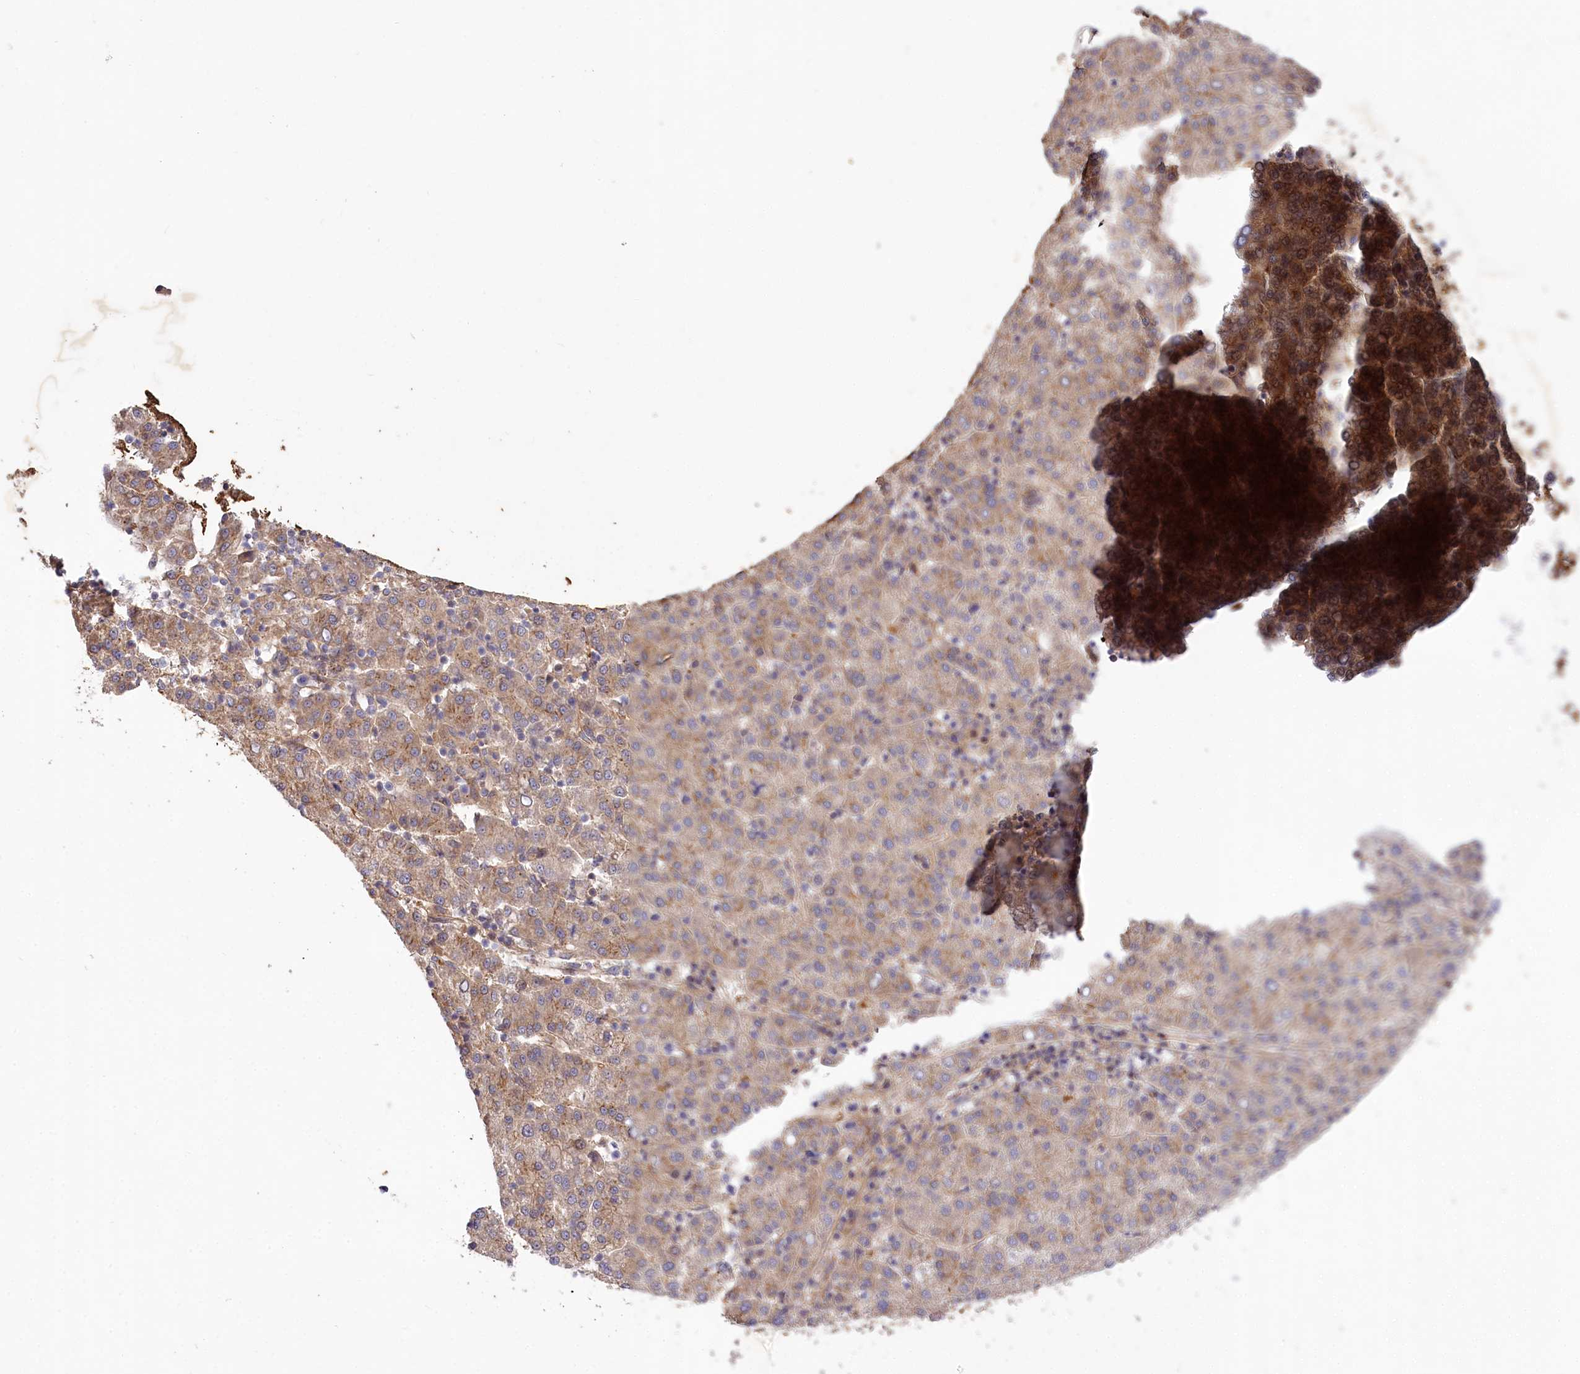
{"staining": {"intensity": "weak", "quantity": ">75%", "location": "cytoplasmic/membranous"}, "tissue": "liver cancer", "cell_type": "Tumor cells", "image_type": "cancer", "snomed": [{"axis": "morphology", "description": "Carcinoma, Hepatocellular, NOS"}, {"axis": "topography", "description": "Liver"}], "caption": "An immunohistochemistry (IHC) histopathology image of neoplastic tissue is shown. Protein staining in brown labels weak cytoplasmic/membranous positivity in liver cancer within tumor cells.", "gene": "TRUB1", "patient": {"sex": "female", "age": 58}}